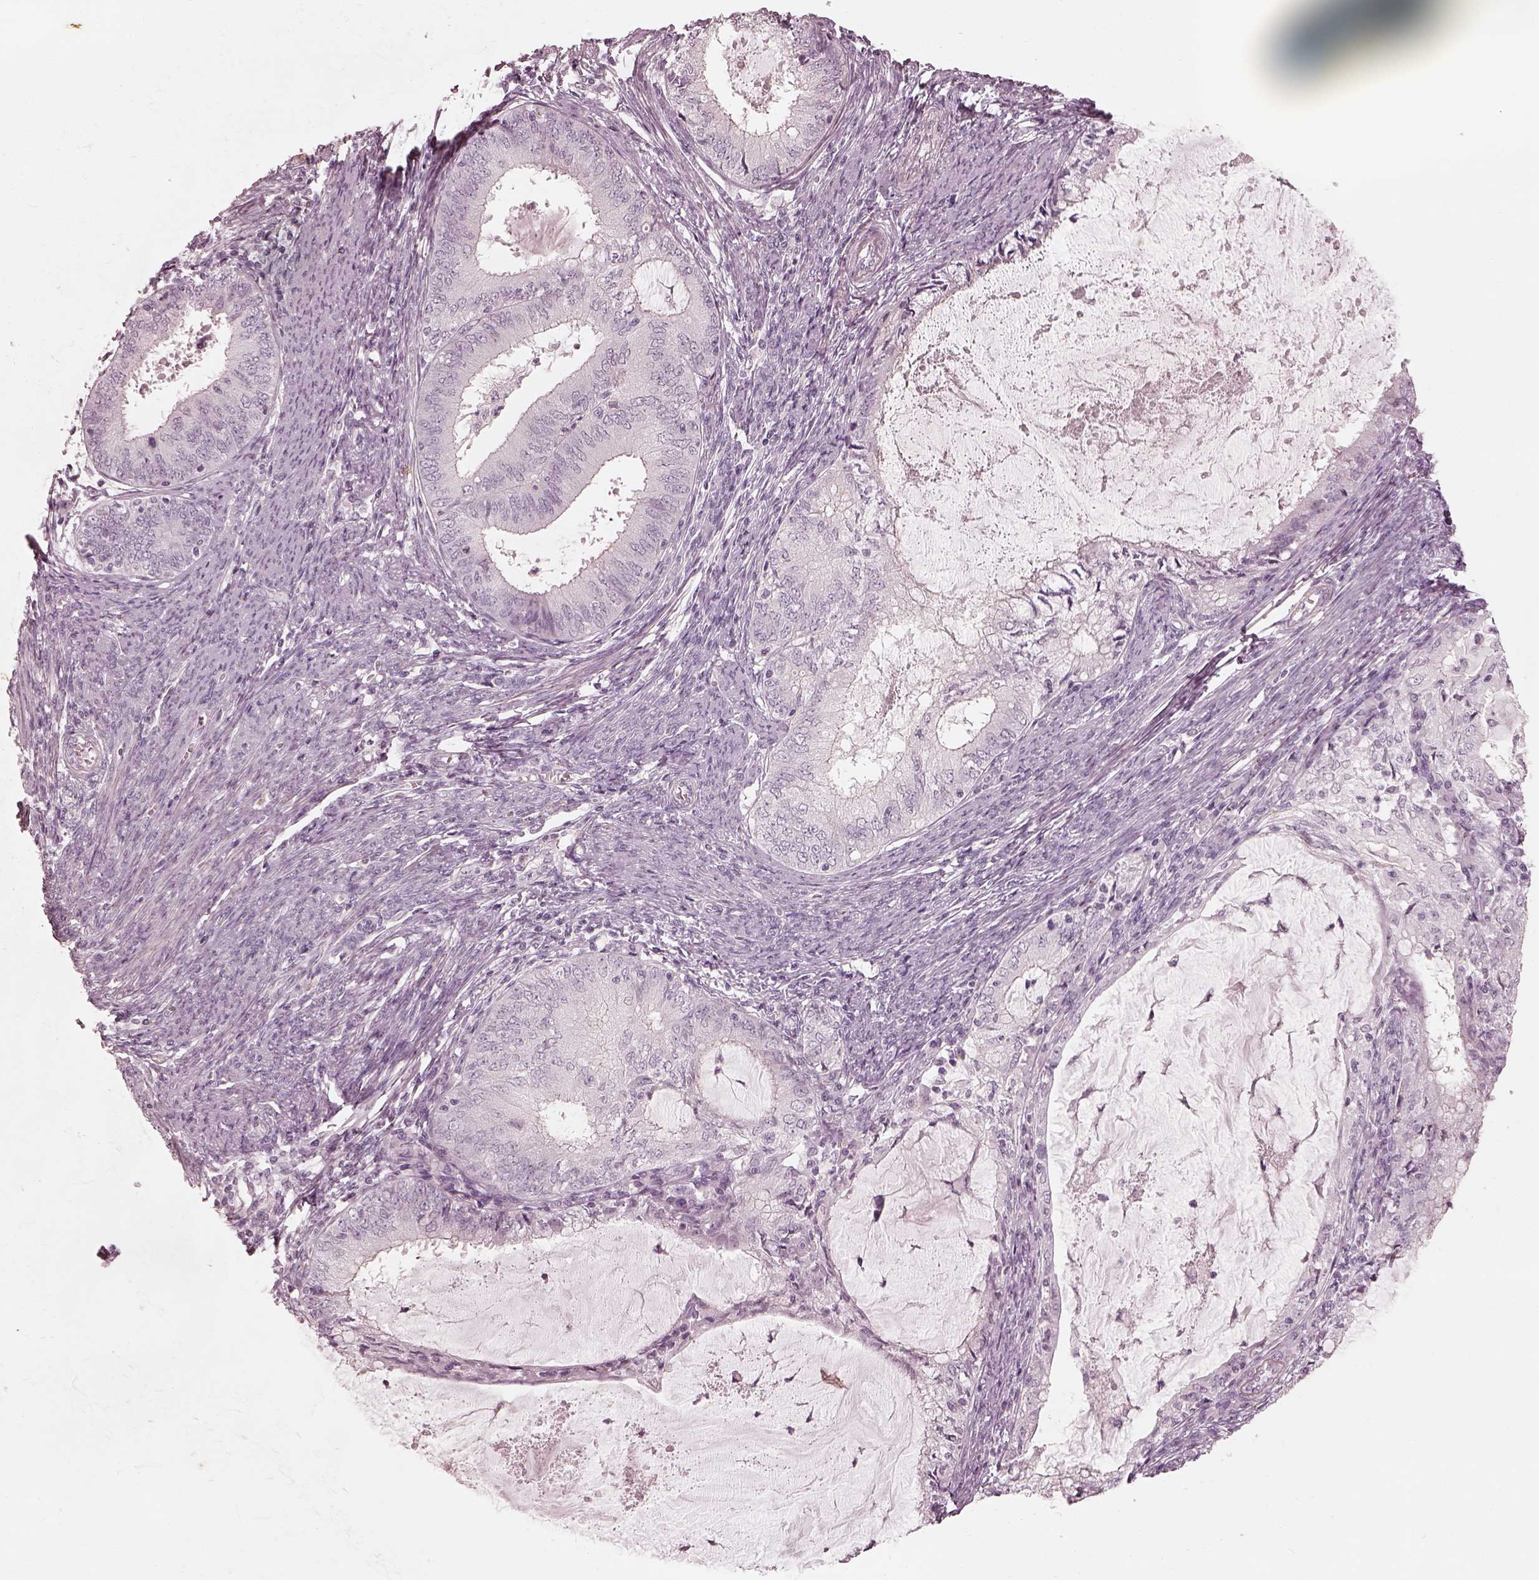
{"staining": {"intensity": "negative", "quantity": "none", "location": "none"}, "tissue": "endometrial cancer", "cell_type": "Tumor cells", "image_type": "cancer", "snomed": [{"axis": "morphology", "description": "Adenocarcinoma, NOS"}, {"axis": "topography", "description": "Endometrium"}], "caption": "A histopathology image of human adenocarcinoma (endometrial) is negative for staining in tumor cells.", "gene": "ADRB3", "patient": {"sex": "female", "age": 57}}